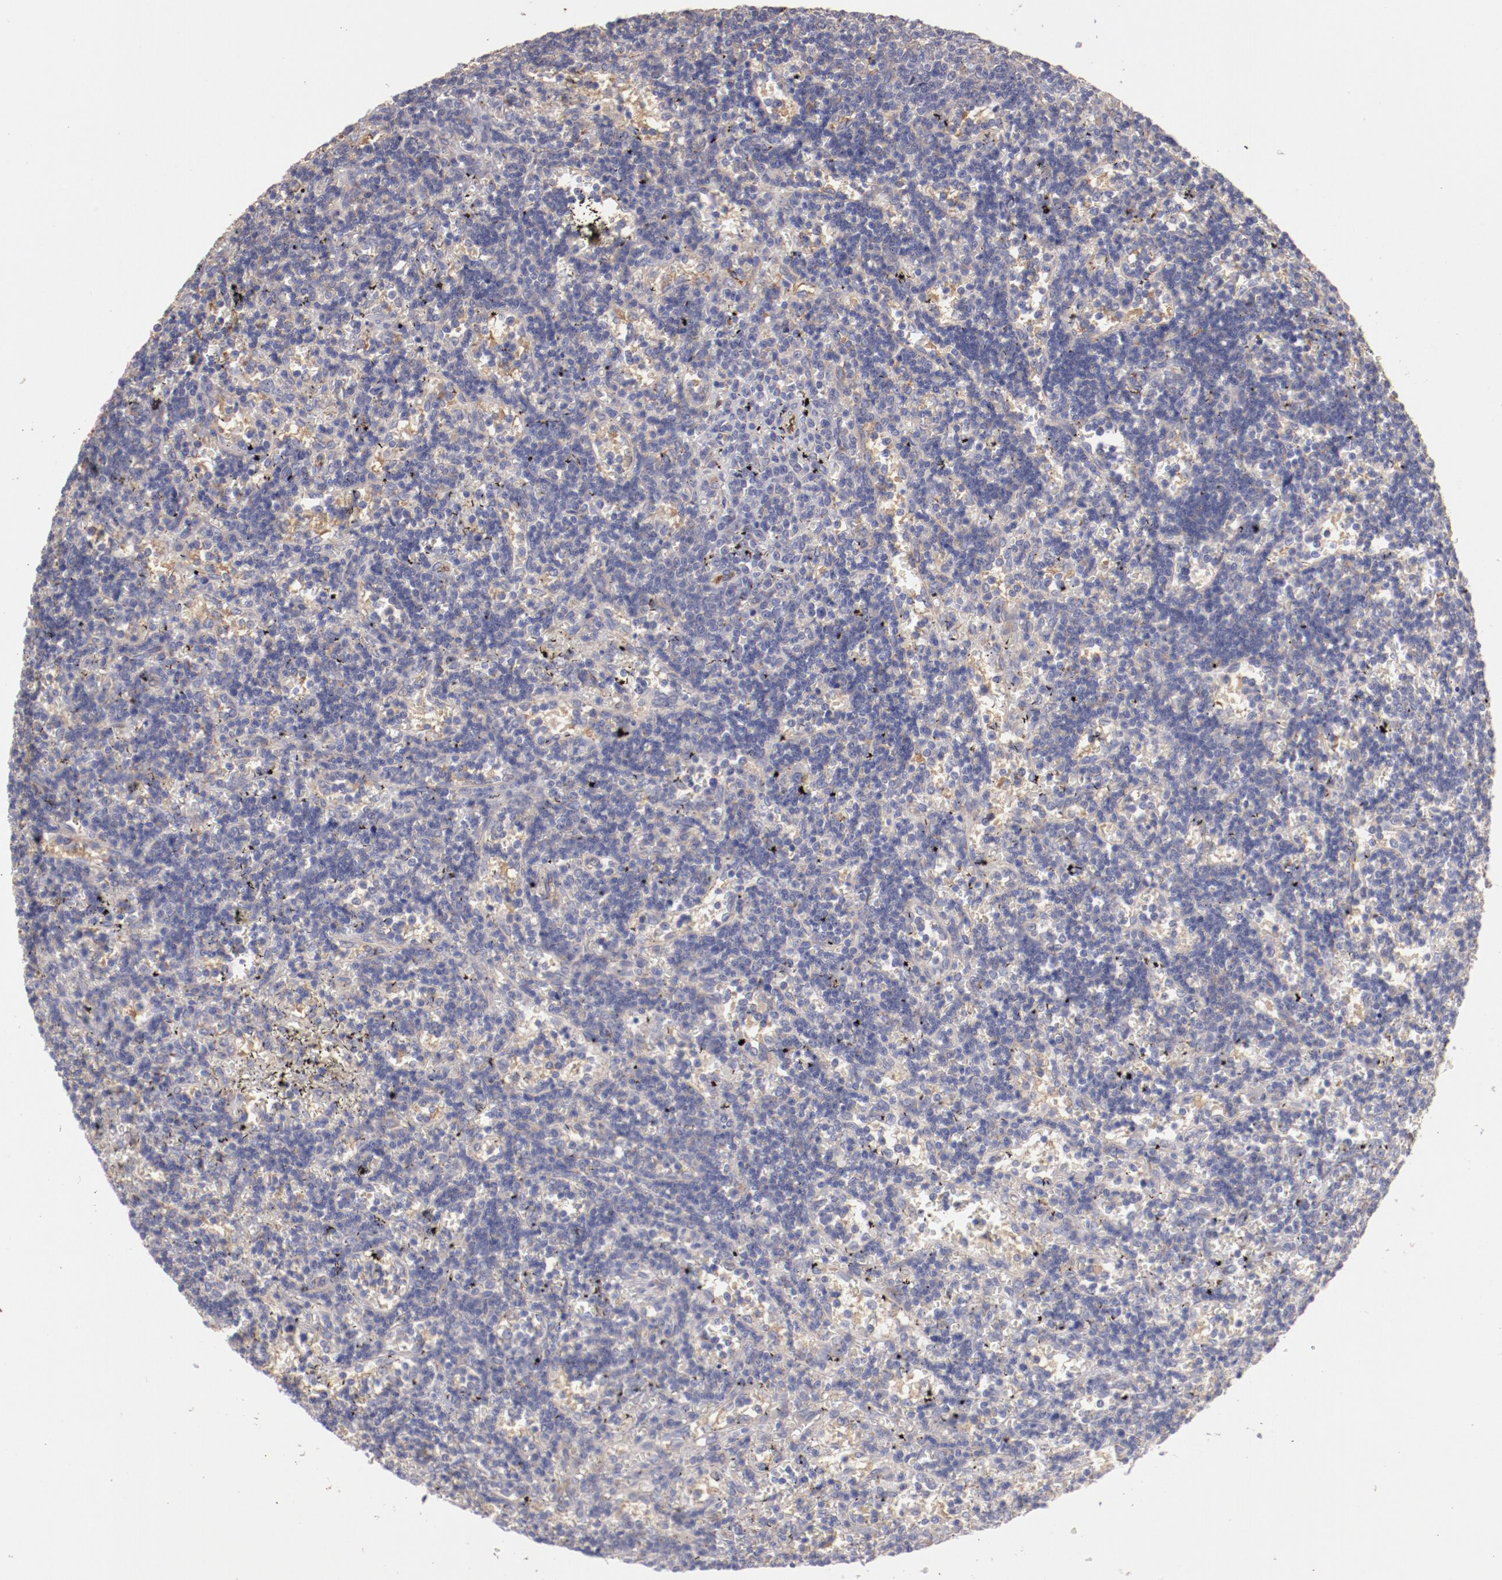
{"staining": {"intensity": "negative", "quantity": "none", "location": "none"}, "tissue": "lymphoma", "cell_type": "Tumor cells", "image_type": "cancer", "snomed": [{"axis": "morphology", "description": "Malignant lymphoma, non-Hodgkin's type, Low grade"}, {"axis": "topography", "description": "Spleen"}], "caption": "A photomicrograph of low-grade malignant lymphoma, non-Hodgkin's type stained for a protein exhibits no brown staining in tumor cells.", "gene": "ENTPD5", "patient": {"sex": "male", "age": 60}}